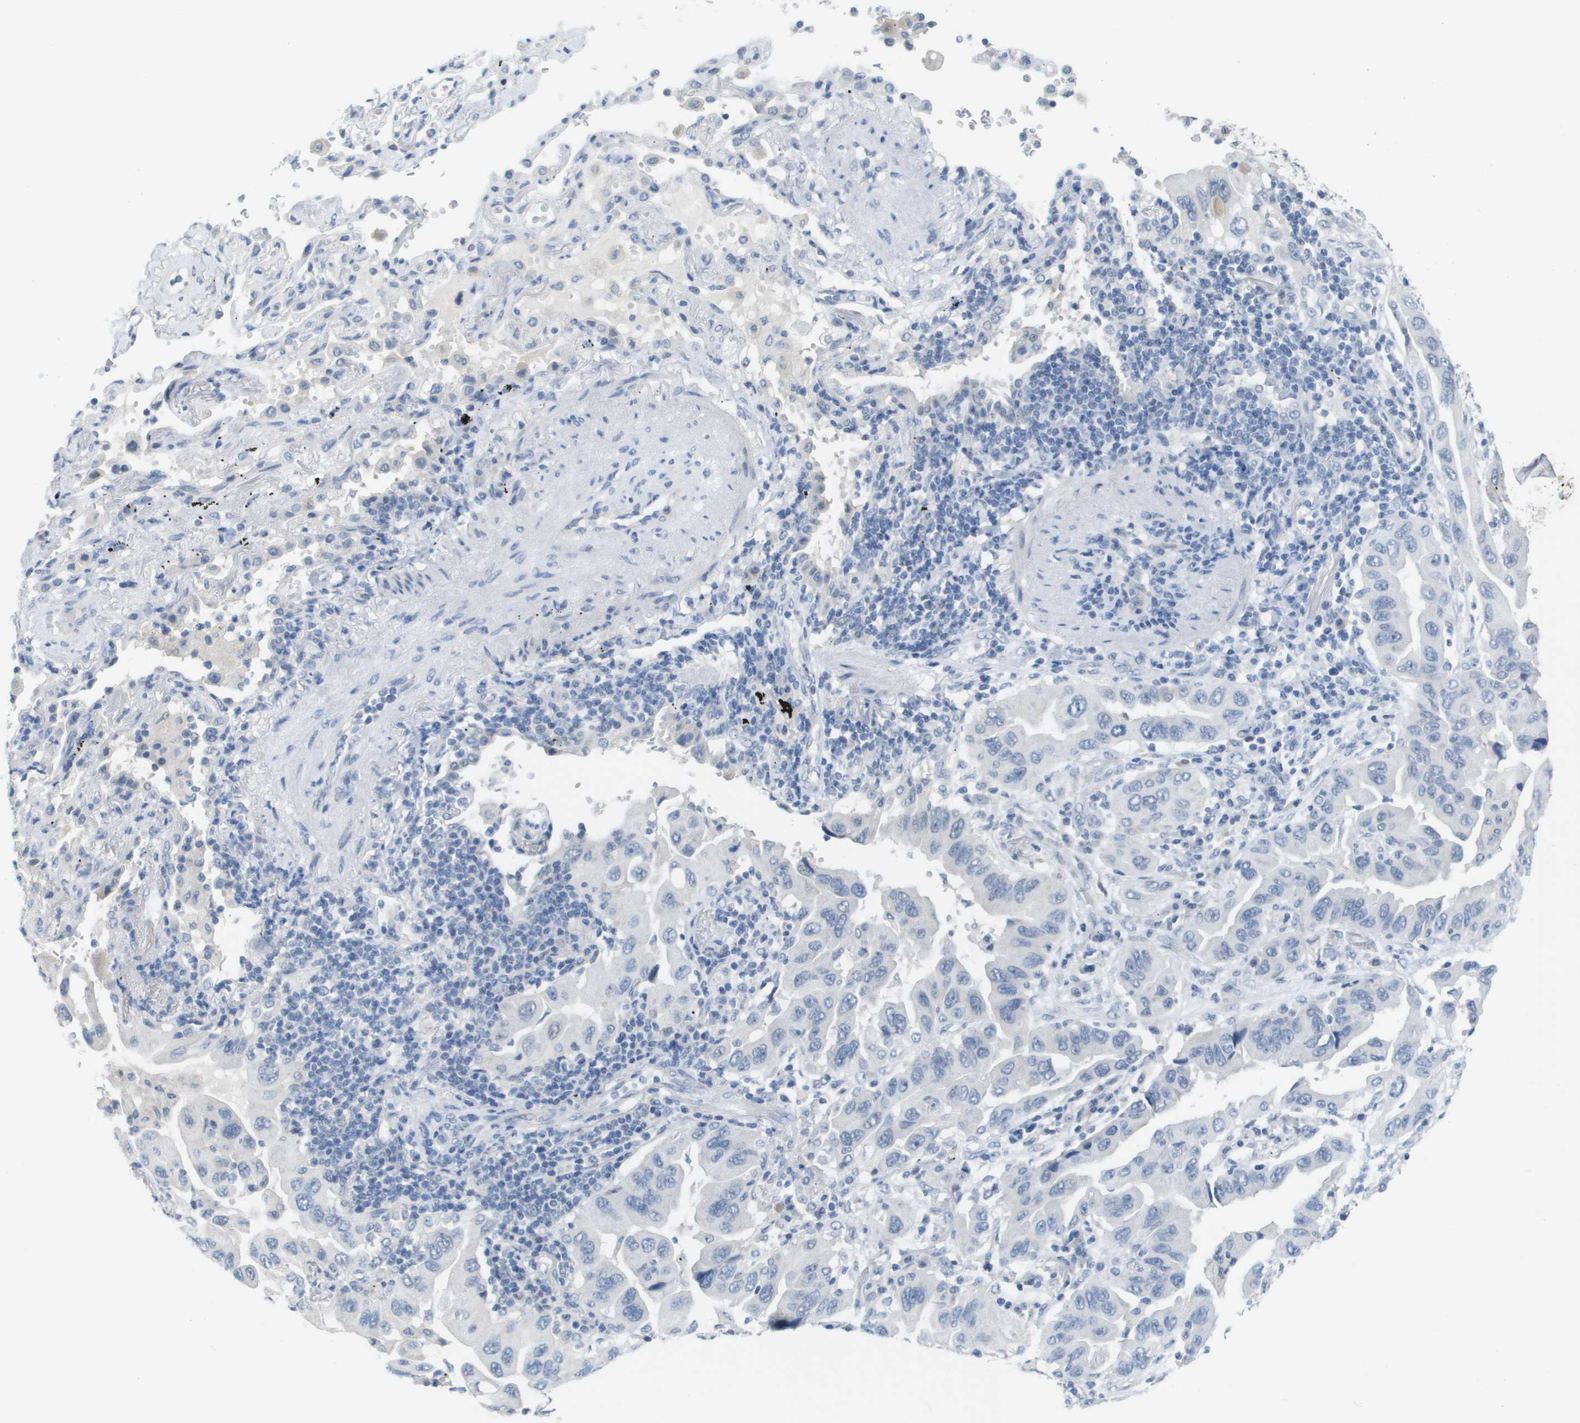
{"staining": {"intensity": "negative", "quantity": "none", "location": "none"}, "tissue": "lung cancer", "cell_type": "Tumor cells", "image_type": "cancer", "snomed": [{"axis": "morphology", "description": "Adenocarcinoma, NOS"}, {"axis": "topography", "description": "Lung"}], "caption": "Immunohistochemical staining of lung cancer (adenocarcinoma) demonstrates no significant staining in tumor cells.", "gene": "PDE4A", "patient": {"sex": "female", "age": 65}}